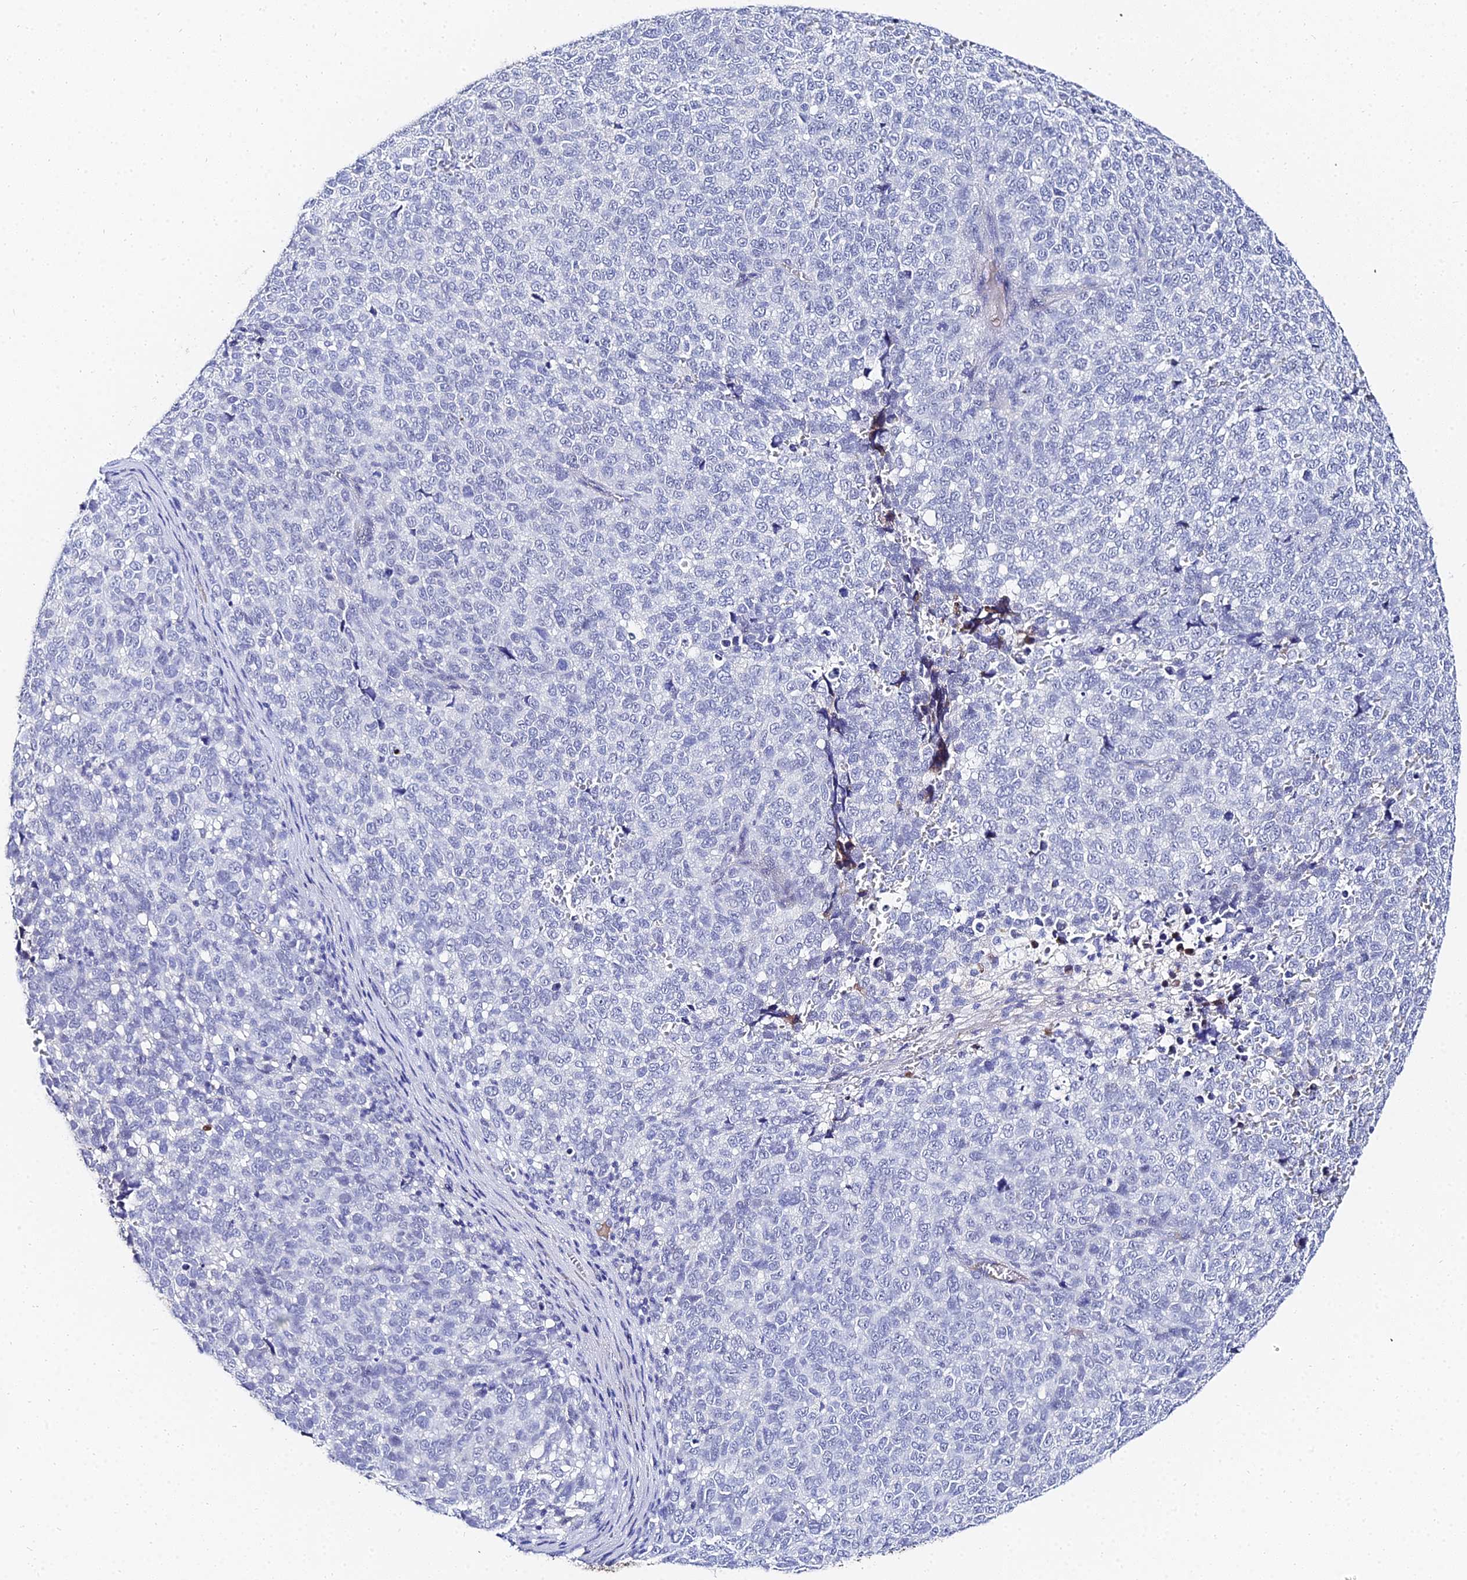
{"staining": {"intensity": "negative", "quantity": "none", "location": "none"}, "tissue": "melanoma", "cell_type": "Tumor cells", "image_type": "cancer", "snomed": [{"axis": "morphology", "description": "Malignant melanoma, NOS"}, {"axis": "topography", "description": "Nose, NOS"}], "caption": "A photomicrograph of human melanoma is negative for staining in tumor cells. The staining was performed using DAB (3,3'-diaminobenzidine) to visualize the protein expression in brown, while the nuclei were stained in blue with hematoxylin (Magnification: 20x).", "gene": "KRT17", "patient": {"sex": "female", "age": 48}}